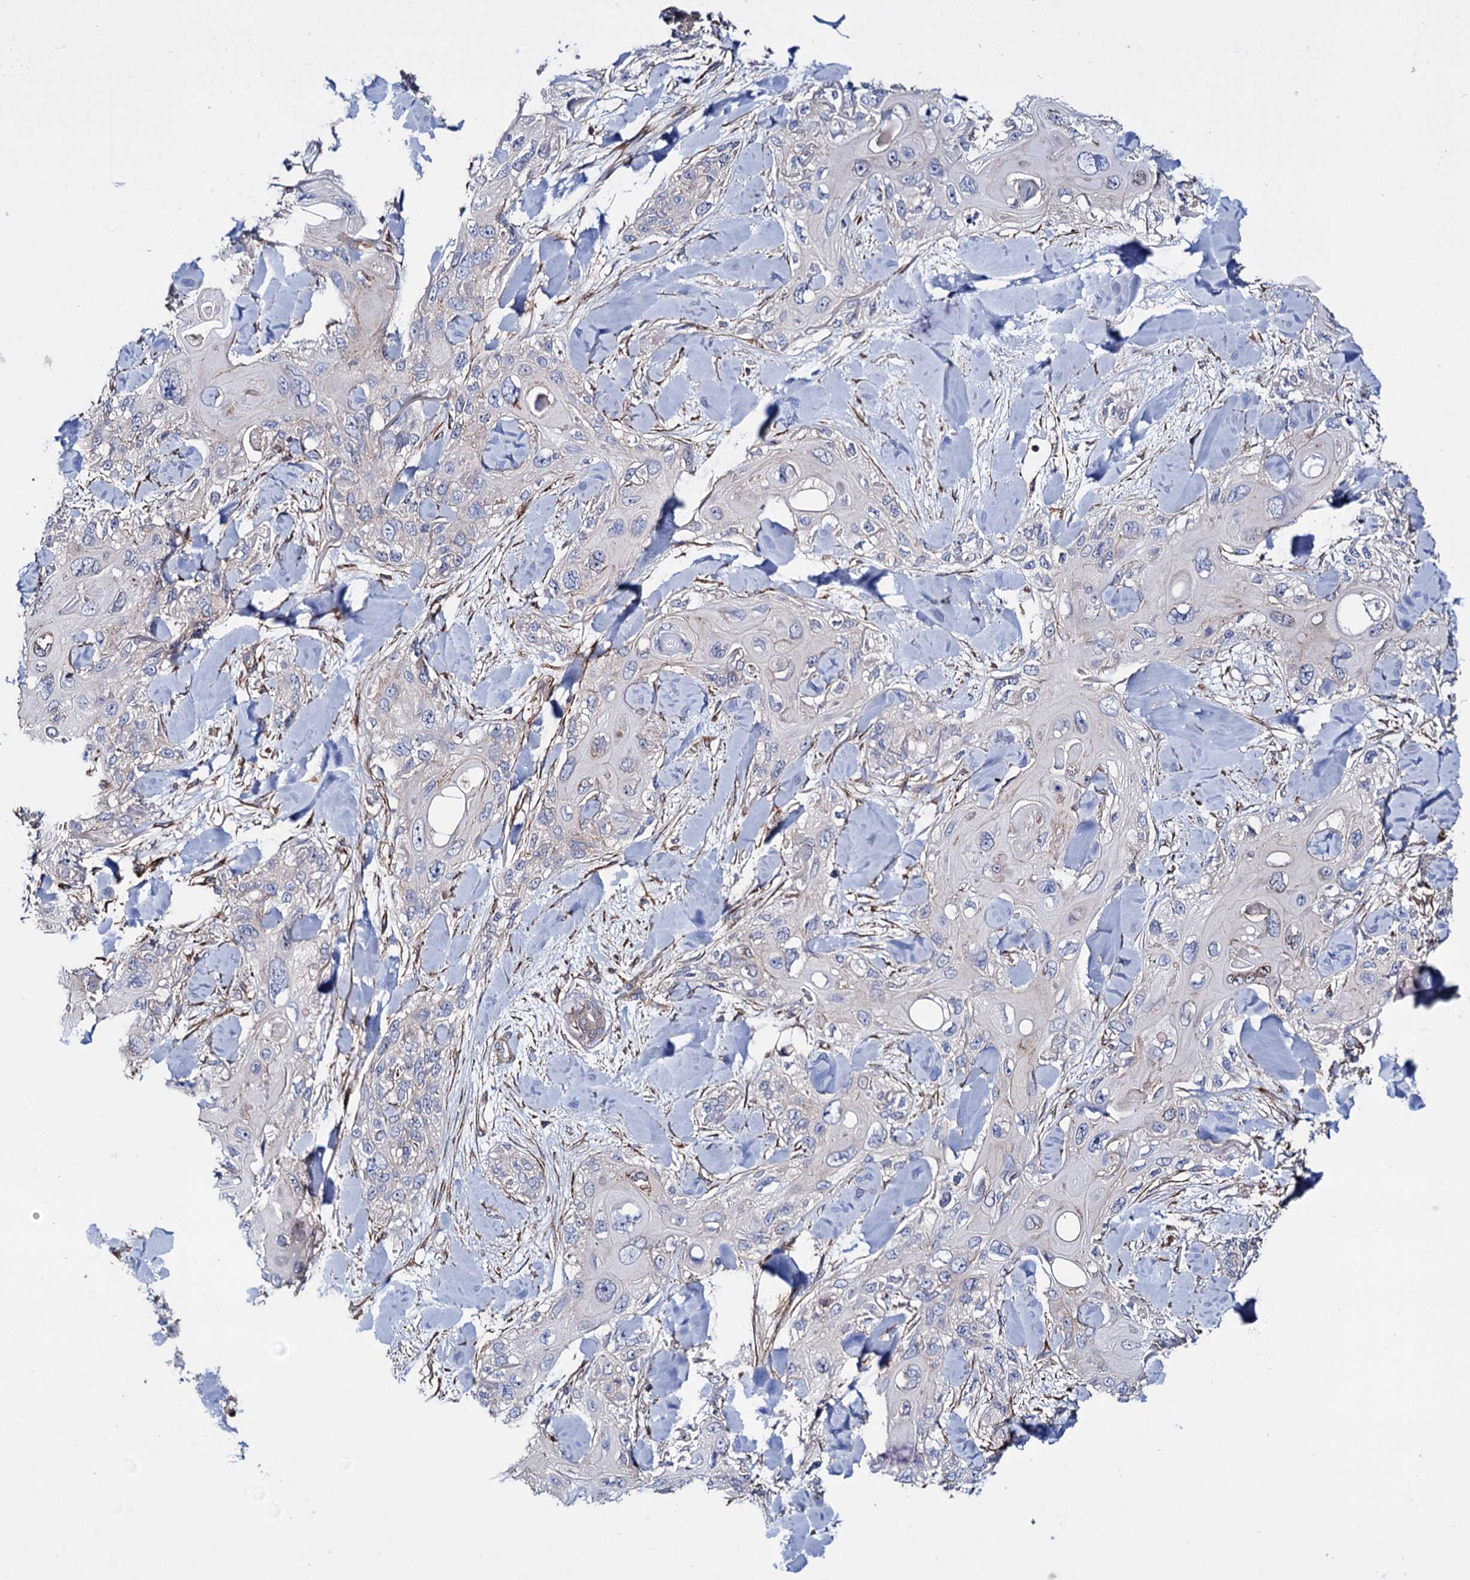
{"staining": {"intensity": "negative", "quantity": "none", "location": "none"}, "tissue": "skin cancer", "cell_type": "Tumor cells", "image_type": "cancer", "snomed": [{"axis": "morphology", "description": "Normal tissue, NOS"}, {"axis": "morphology", "description": "Squamous cell carcinoma, NOS"}, {"axis": "topography", "description": "Skin"}], "caption": "Protein analysis of skin squamous cell carcinoma displays no significant staining in tumor cells.", "gene": "DEF6", "patient": {"sex": "male", "age": 72}}